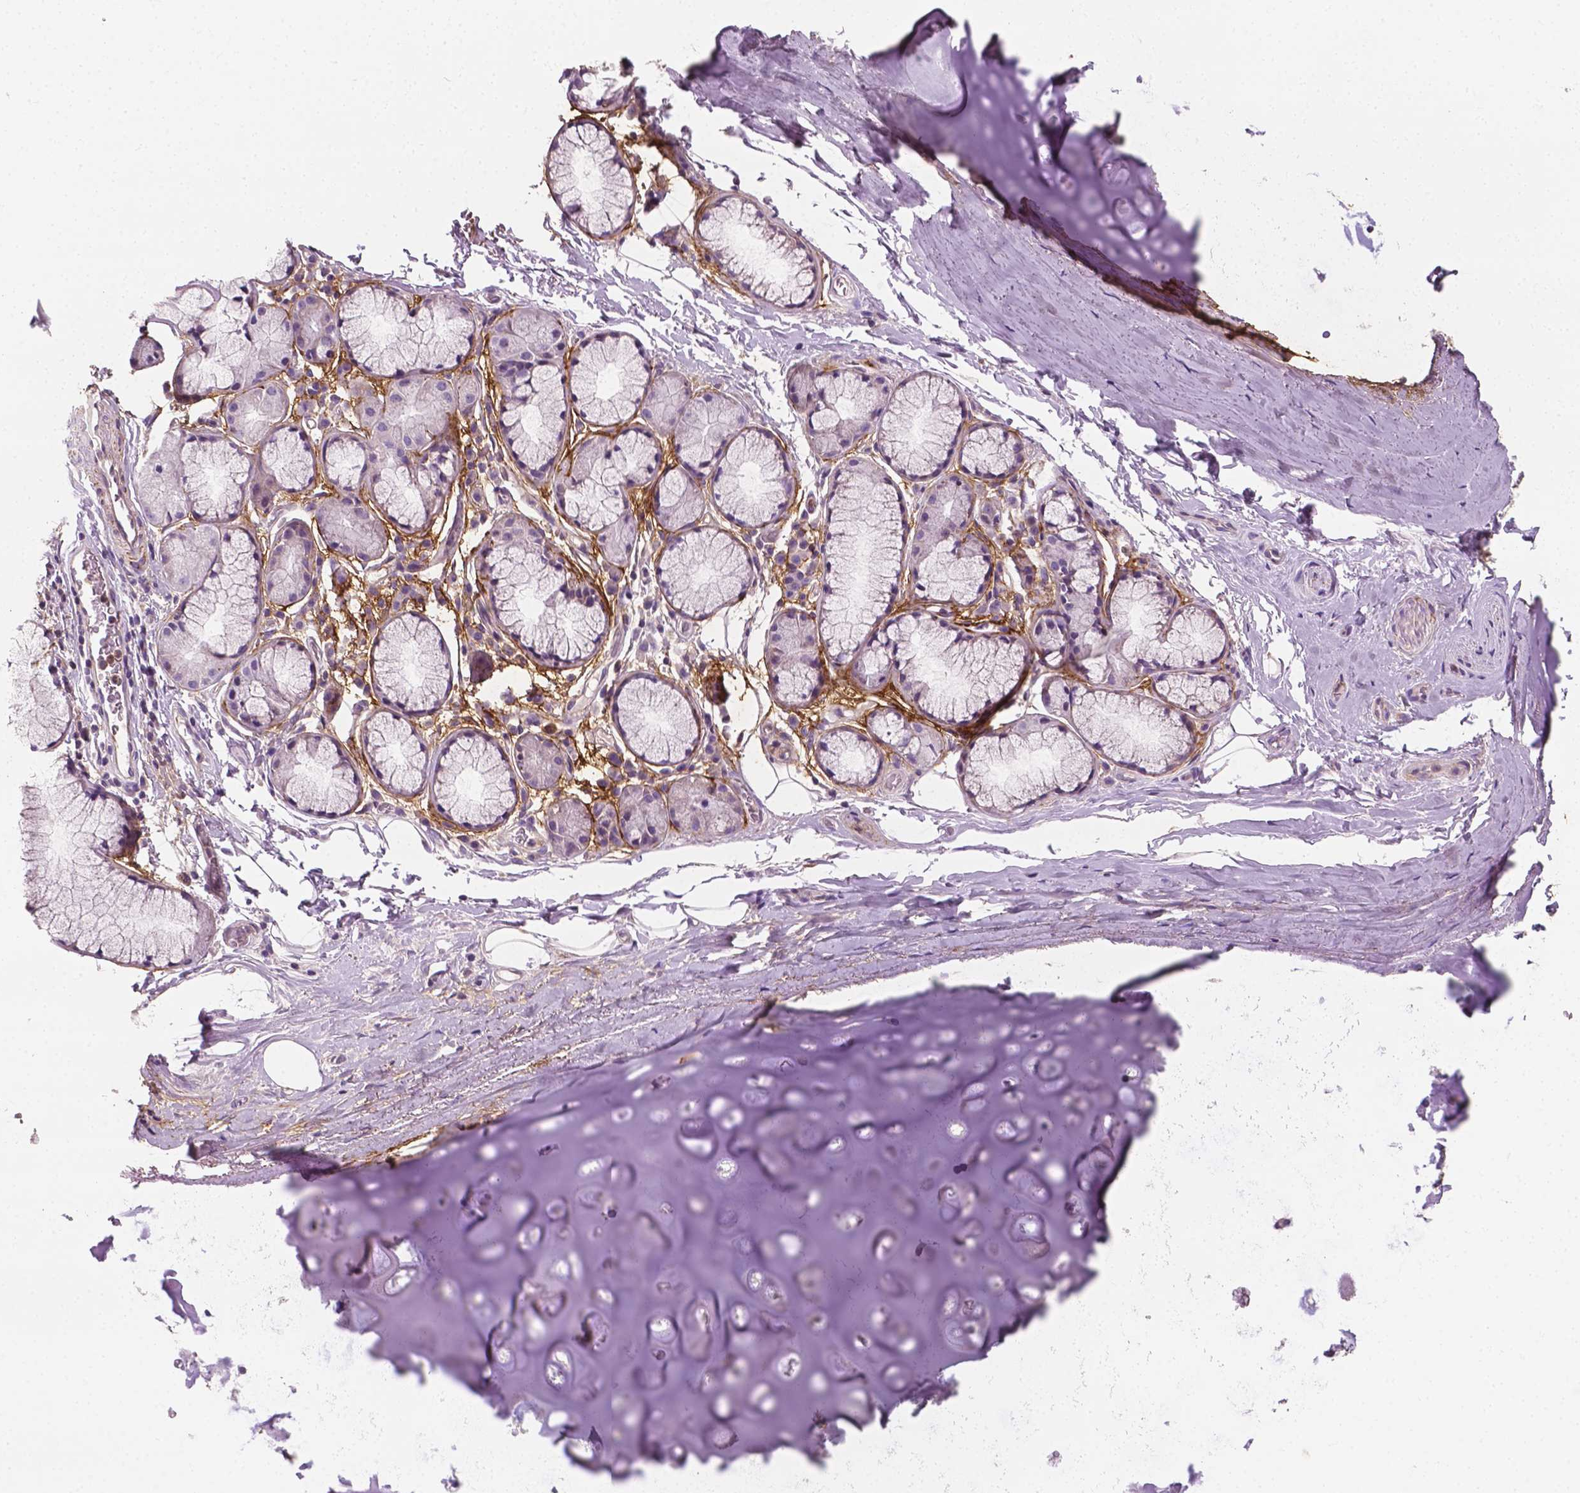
{"staining": {"intensity": "negative", "quantity": "none", "location": "none"}, "tissue": "adipose tissue", "cell_type": "Adipocytes", "image_type": "normal", "snomed": [{"axis": "morphology", "description": "Normal tissue, NOS"}, {"axis": "topography", "description": "Bronchus"}, {"axis": "topography", "description": "Lung"}], "caption": "A high-resolution image shows immunohistochemistry staining of benign adipose tissue, which shows no significant expression in adipocytes.", "gene": "PTX3", "patient": {"sex": "female", "age": 57}}